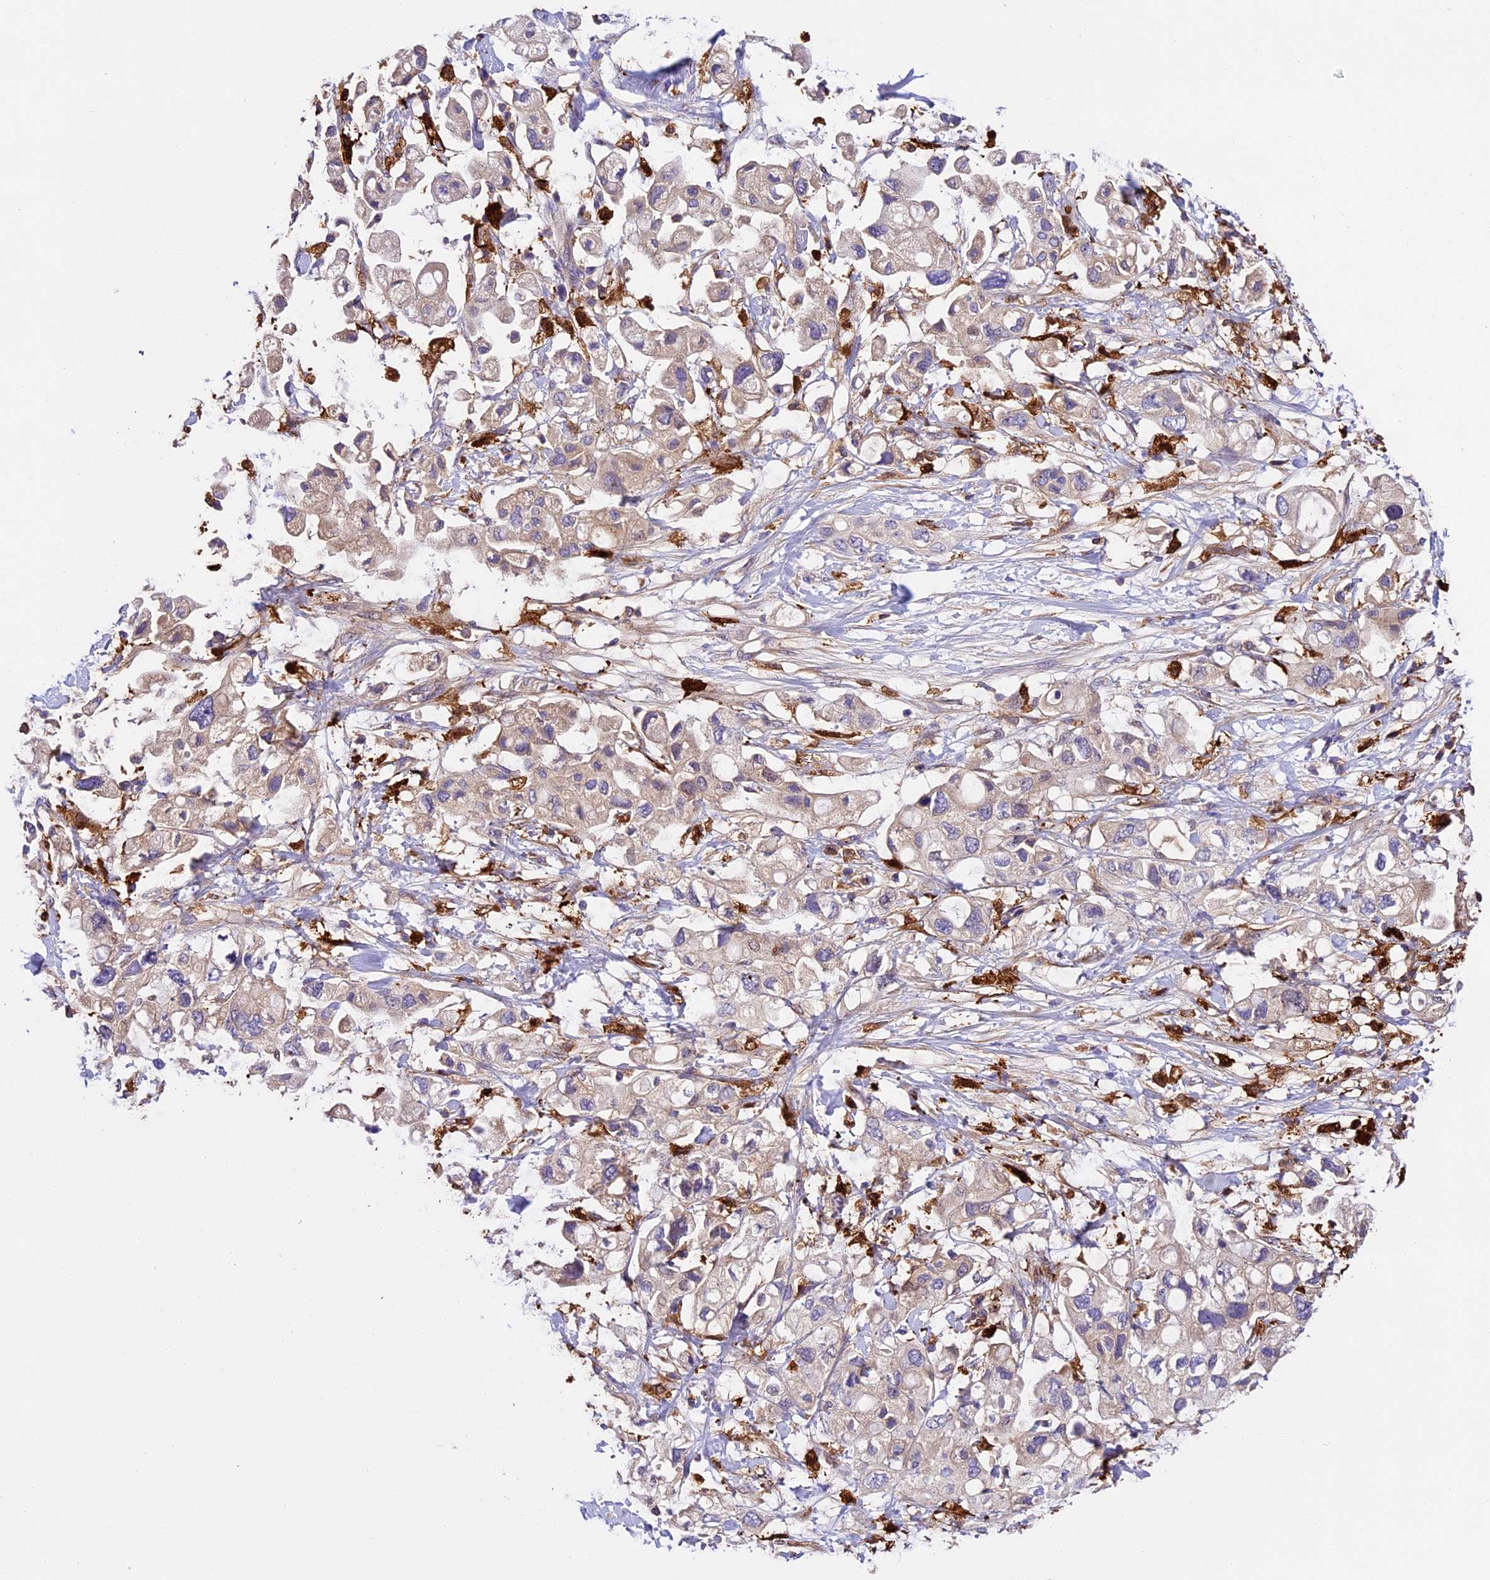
{"staining": {"intensity": "weak", "quantity": "<25%", "location": "cytoplasmic/membranous"}, "tissue": "pancreatic cancer", "cell_type": "Tumor cells", "image_type": "cancer", "snomed": [{"axis": "morphology", "description": "Adenocarcinoma, NOS"}, {"axis": "topography", "description": "Pancreas"}], "caption": "Tumor cells show no significant expression in pancreatic adenocarcinoma.", "gene": "CILP2", "patient": {"sex": "female", "age": 56}}